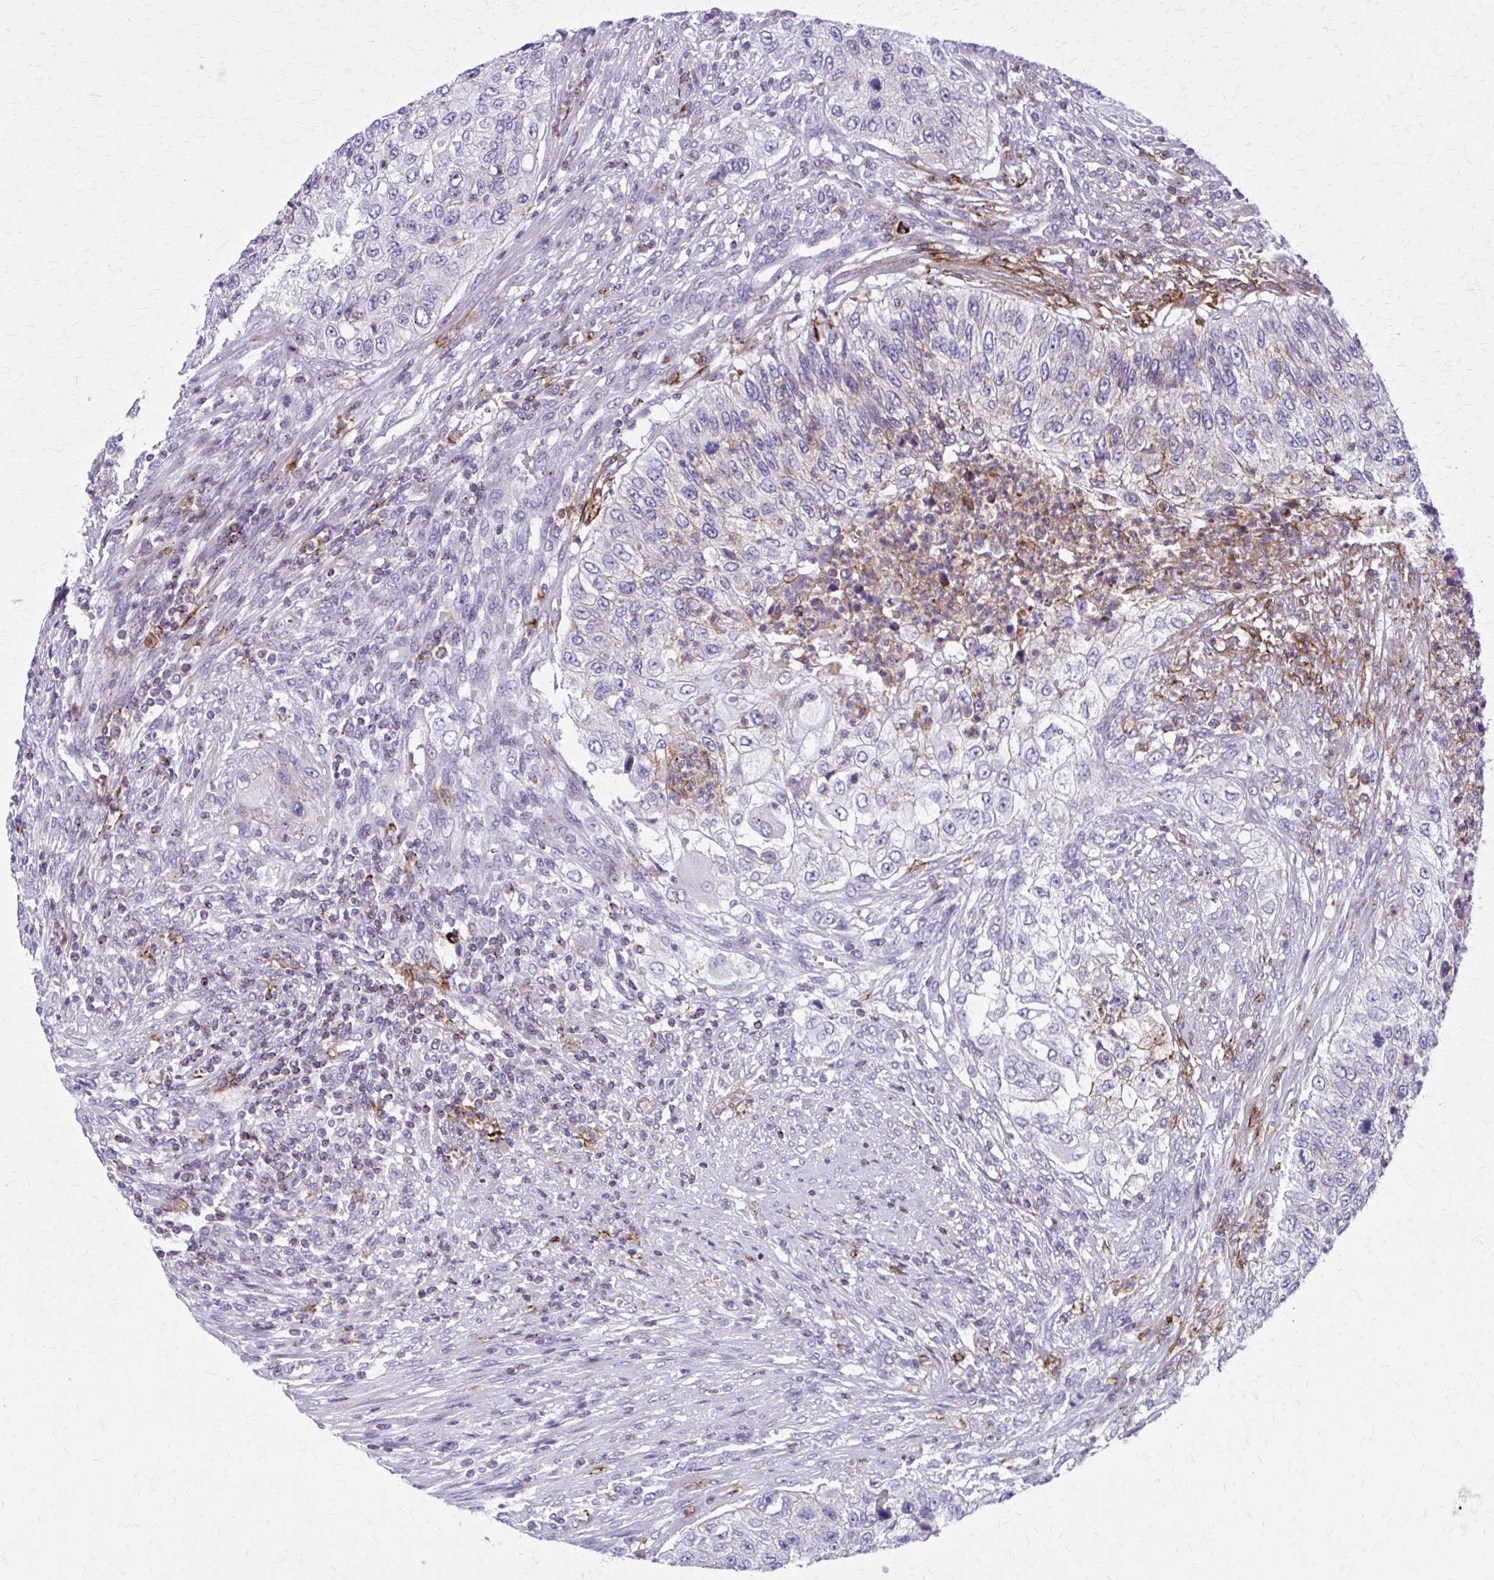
{"staining": {"intensity": "negative", "quantity": "none", "location": "none"}, "tissue": "urothelial cancer", "cell_type": "Tumor cells", "image_type": "cancer", "snomed": [{"axis": "morphology", "description": "Urothelial carcinoma, High grade"}, {"axis": "topography", "description": "Urinary bladder"}], "caption": "IHC of human urothelial cancer shows no expression in tumor cells. (DAB (3,3'-diaminobenzidine) IHC with hematoxylin counter stain).", "gene": "PEDS1", "patient": {"sex": "female", "age": 60}}